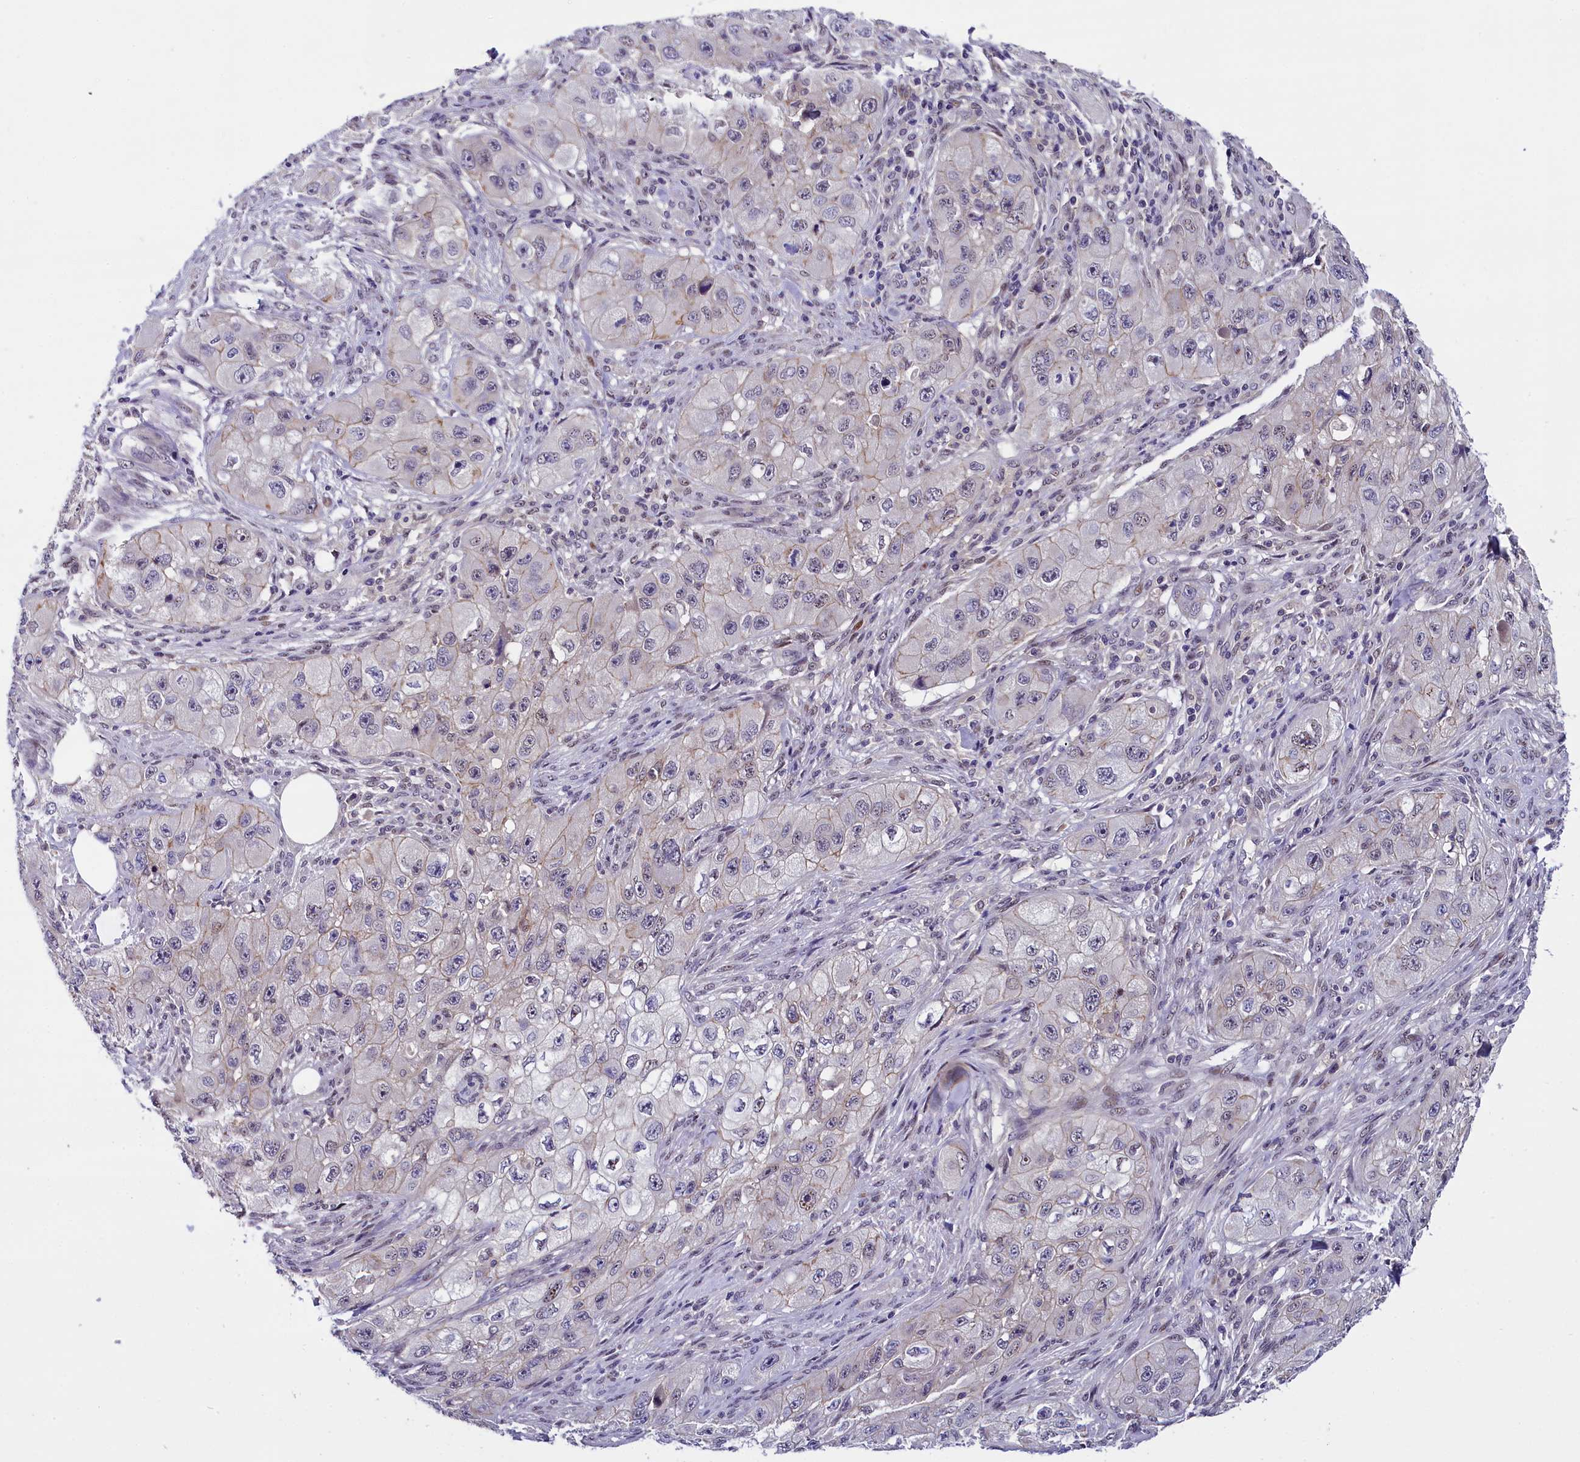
{"staining": {"intensity": "negative", "quantity": "none", "location": "none"}, "tissue": "skin cancer", "cell_type": "Tumor cells", "image_type": "cancer", "snomed": [{"axis": "morphology", "description": "Squamous cell carcinoma, NOS"}, {"axis": "topography", "description": "Skin"}, {"axis": "topography", "description": "Subcutis"}], "caption": "Protein analysis of squamous cell carcinoma (skin) shows no significant staining in tumor cells. The staining was performed using DAB to visualize the protein expression in brown, while the nuclei were stained in blue with hematoxylin (Magnification: 20x).", "gene": "ENKD1", "patient": {"sex": "male", "age": 73}}